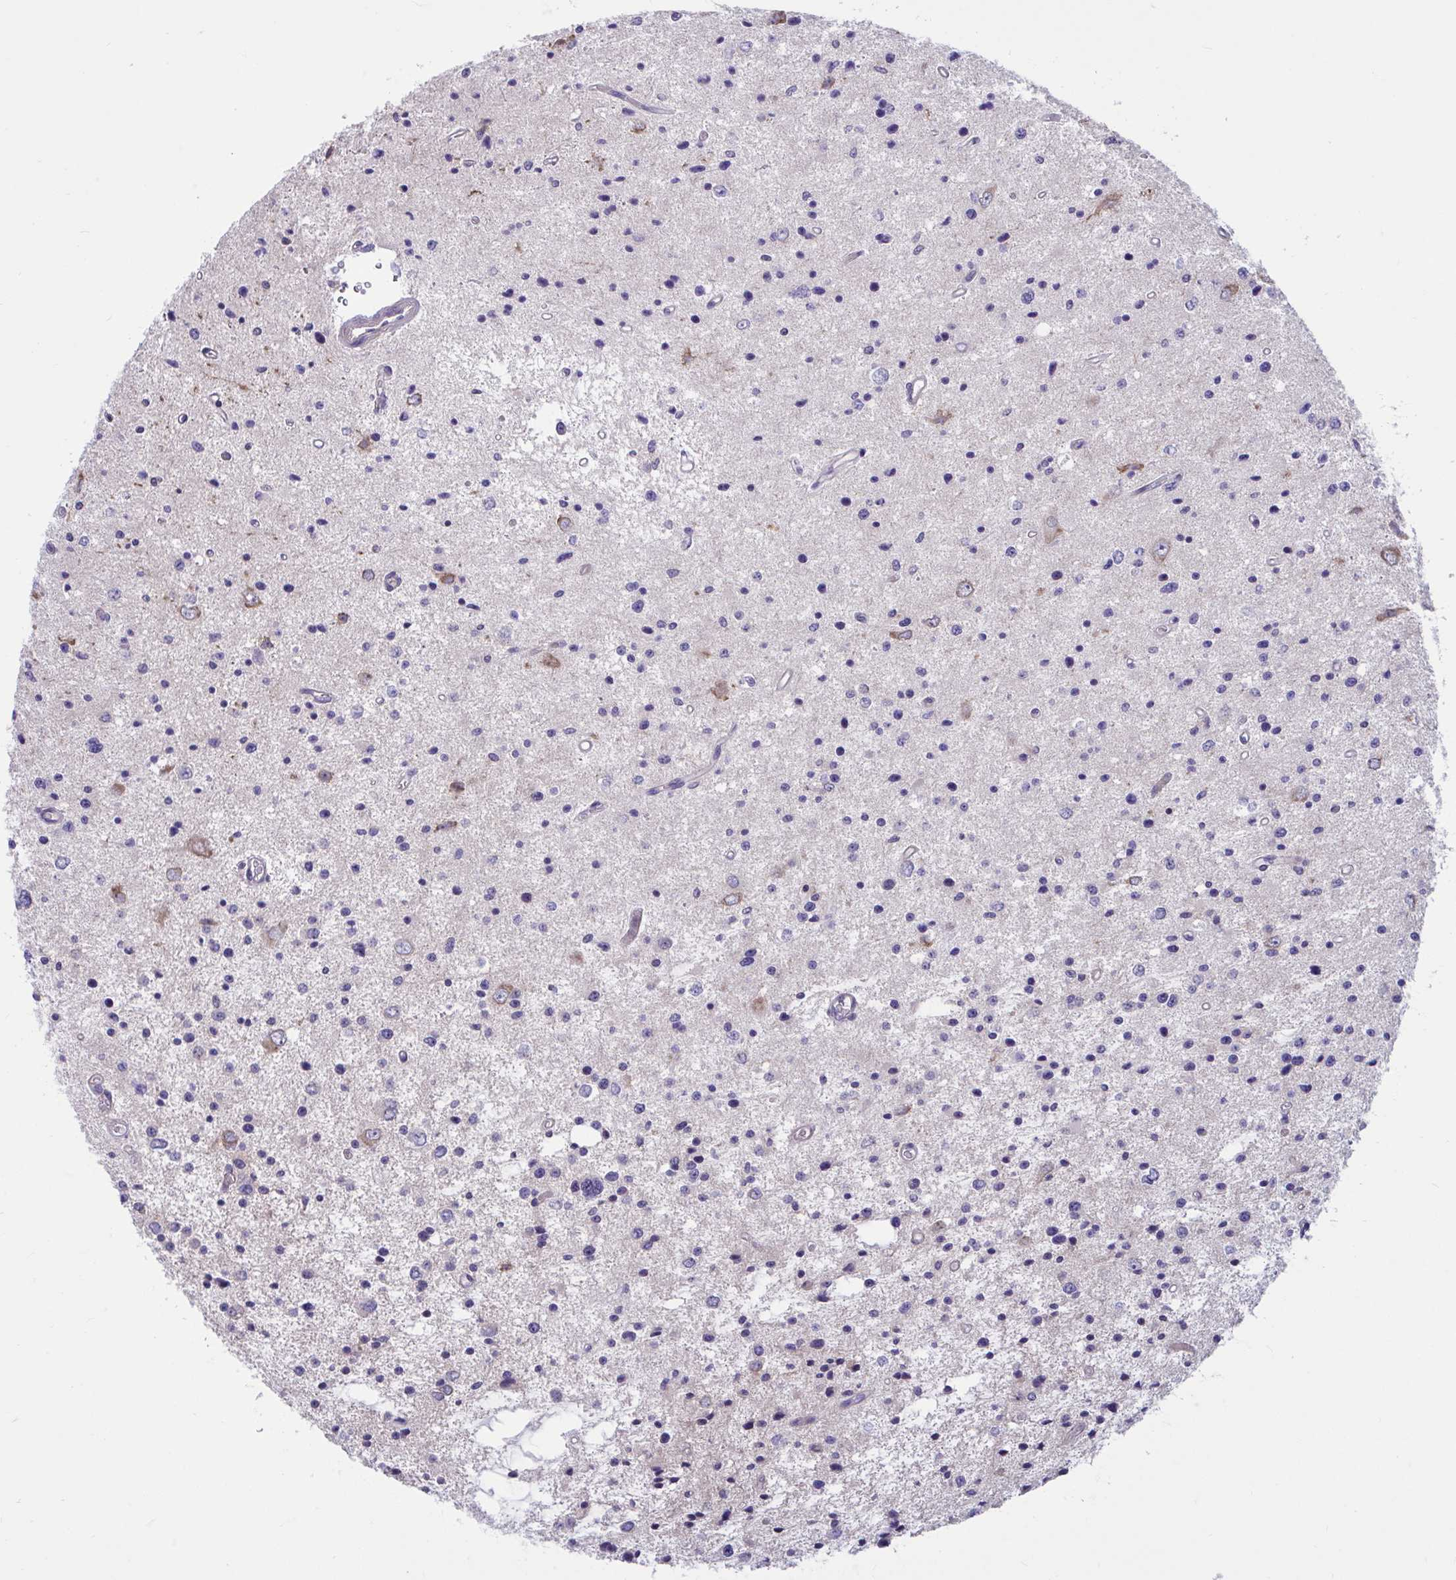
{"staining": {"intensity": "negative", "quantity": "none", "location": "none"}, "tissue": "glioma", "cell_type": "Tumor cells", "image_type": "cancer", "snomed": [{"axis": "morphology", "description": "Glioma, malignant, Low grade"}, {"axis": "topography", "description": "Brain"}], "caption": "Immunohistochemistry image of glioma stained for a protein (brown), which demonstrates no expression in tumor cells. (Stains: DAB immunohistochemistry with hematoxylin counter stain, Microscopy: brightfield microscopy at high magnification).", "gene": "WBP1", "patient": {"sex": "male", "age": 43}}